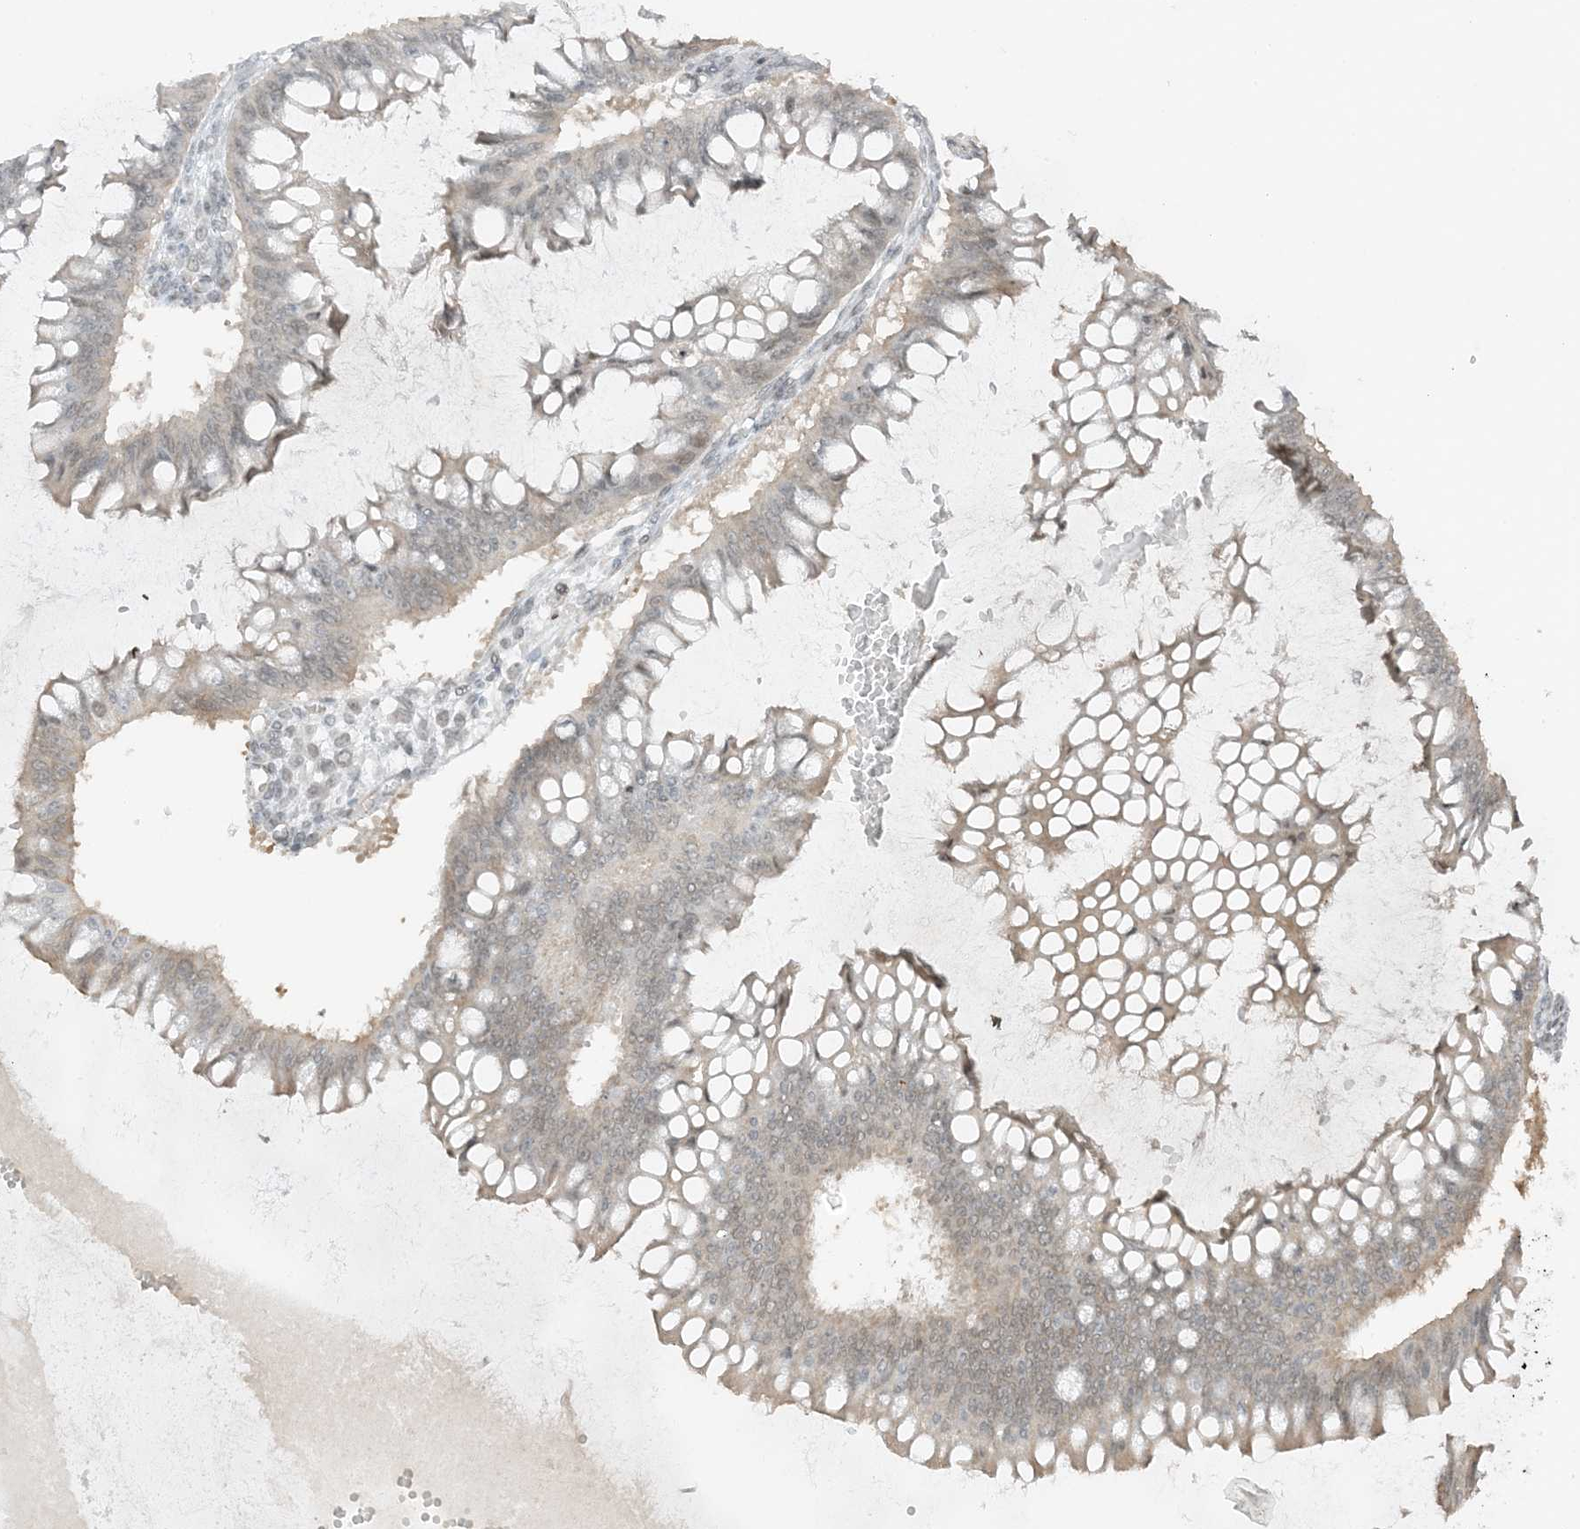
{"staining": {"intensity": "weak", "quantity": "25%-75%", "location": "nuclear"}, "tissue": "ovarian cancer", "cell_type": "Tumor cells", "image_type": "cancer", "snomed": [{"axis": "morphology", "description": "Cystadenocarcinoma, mucinous, NOS"}, {"axis": "topography", "description": "Ovary"}], "caption": "Protein staining of mucinous cystadenocarcinoma (ovarian) tissue displays weak nuclear staining in about 25%-75% of tumor cells. The protein of interest is stained brown, and the nuclei are stained in blue (DAB IHC with brightfield microscopy, high magnification).", "gene": "METAP1D", "patient": {"sex": "female", "age": 73}}